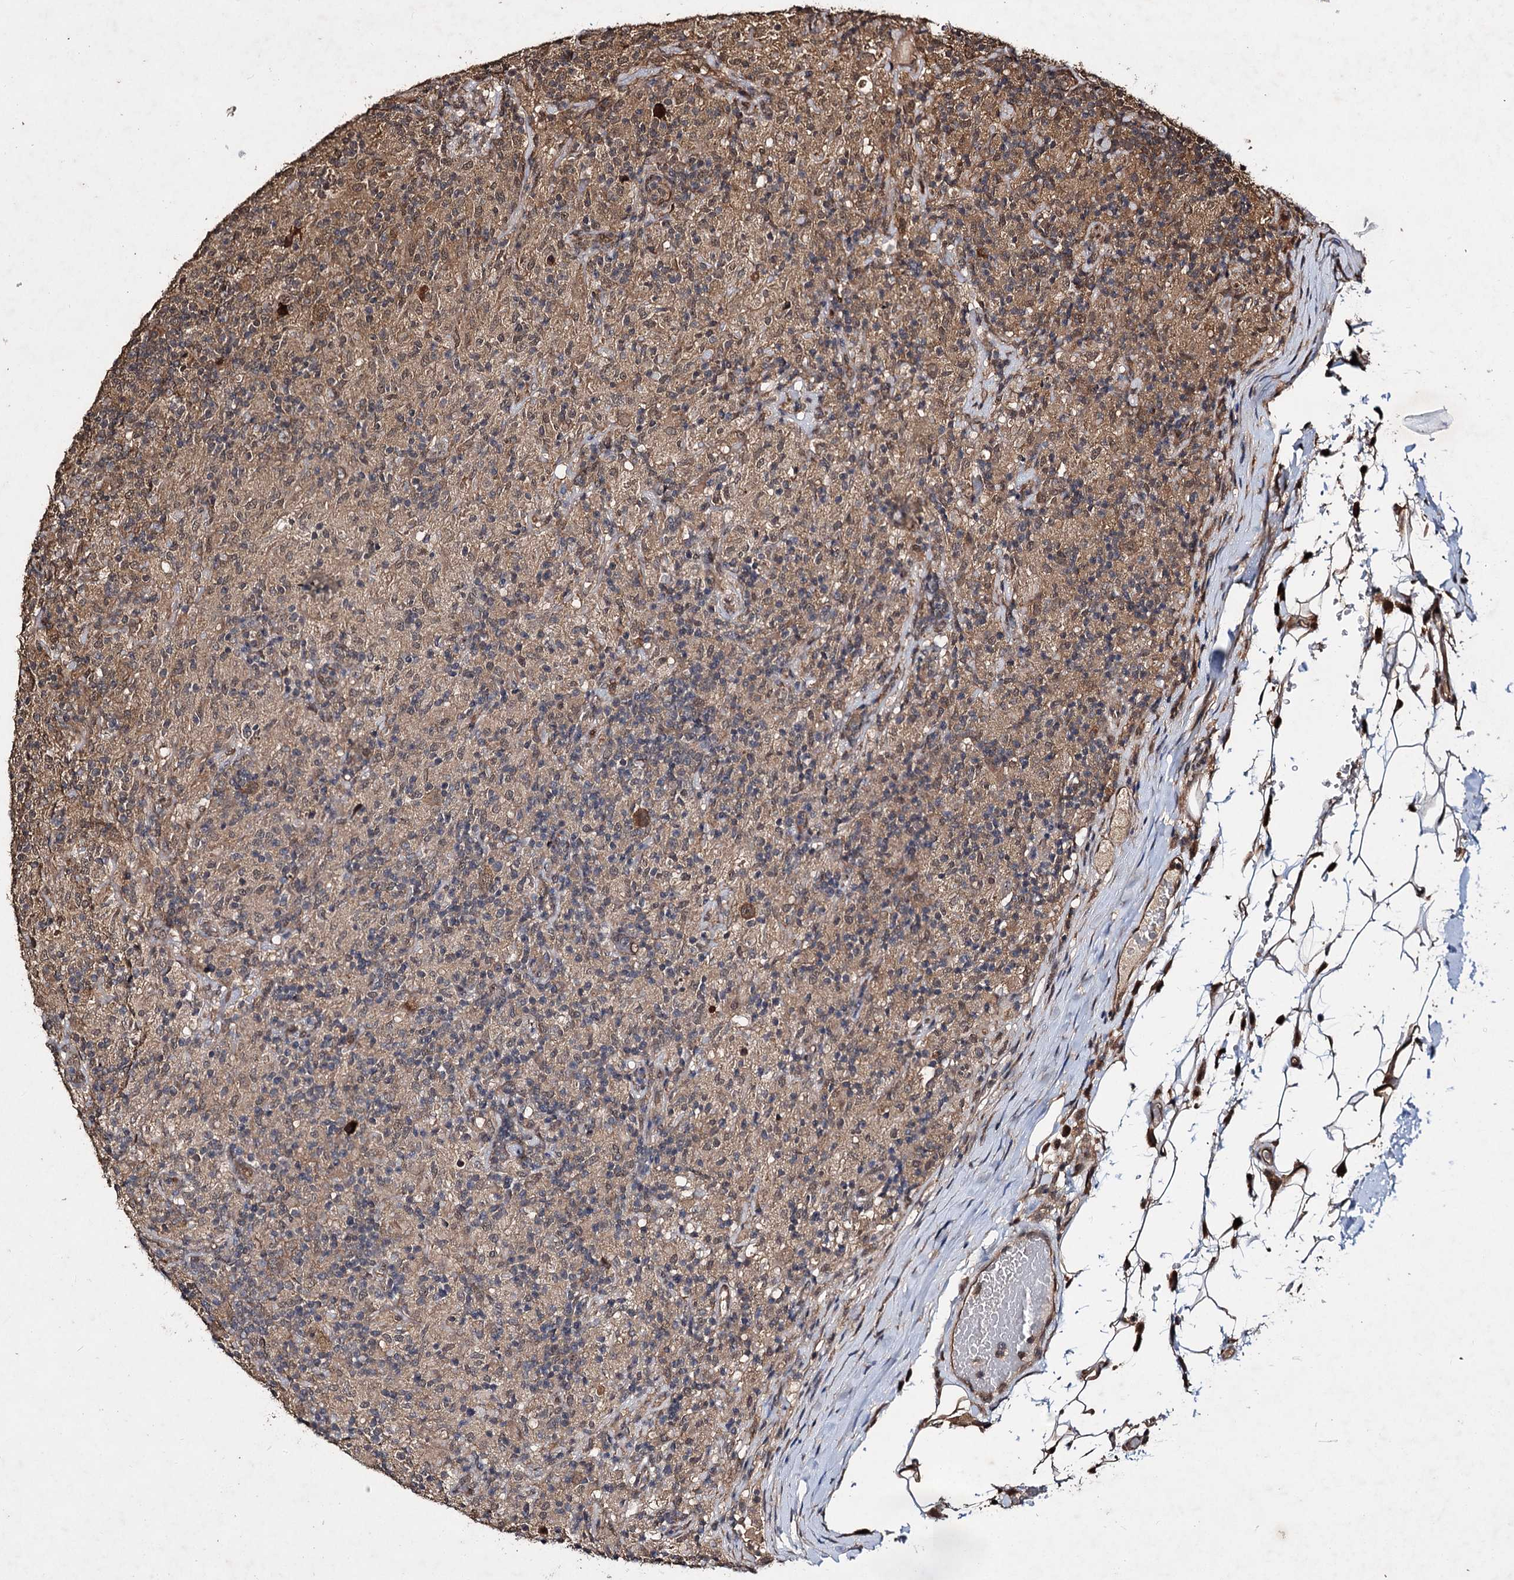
{"staining": {"intensity": "moderate", "quantity": ">75%", "location": "cytoplasmic/membranous"}, "tissue": "lymphoma", "cell_type": "Tumor cells", "image_type": "cancer", "snomed": [{"axis": "morphology", "description": "Hodgkin's disease, NOS"}, {"axis": "topography", "description": "Lymph node"}], "caption": "IHC (DAB) staining of human lymphoma reveals moderate cytoplasmic/membranous protein staining in approximately >75% of tumor cells. (Stains: DAB in brown, nuclei in blue, Microscopy: brightfield microscopy at high magnification).", "gene": "SLC46A3", "patient": {"sex": "male", "age": 70}}